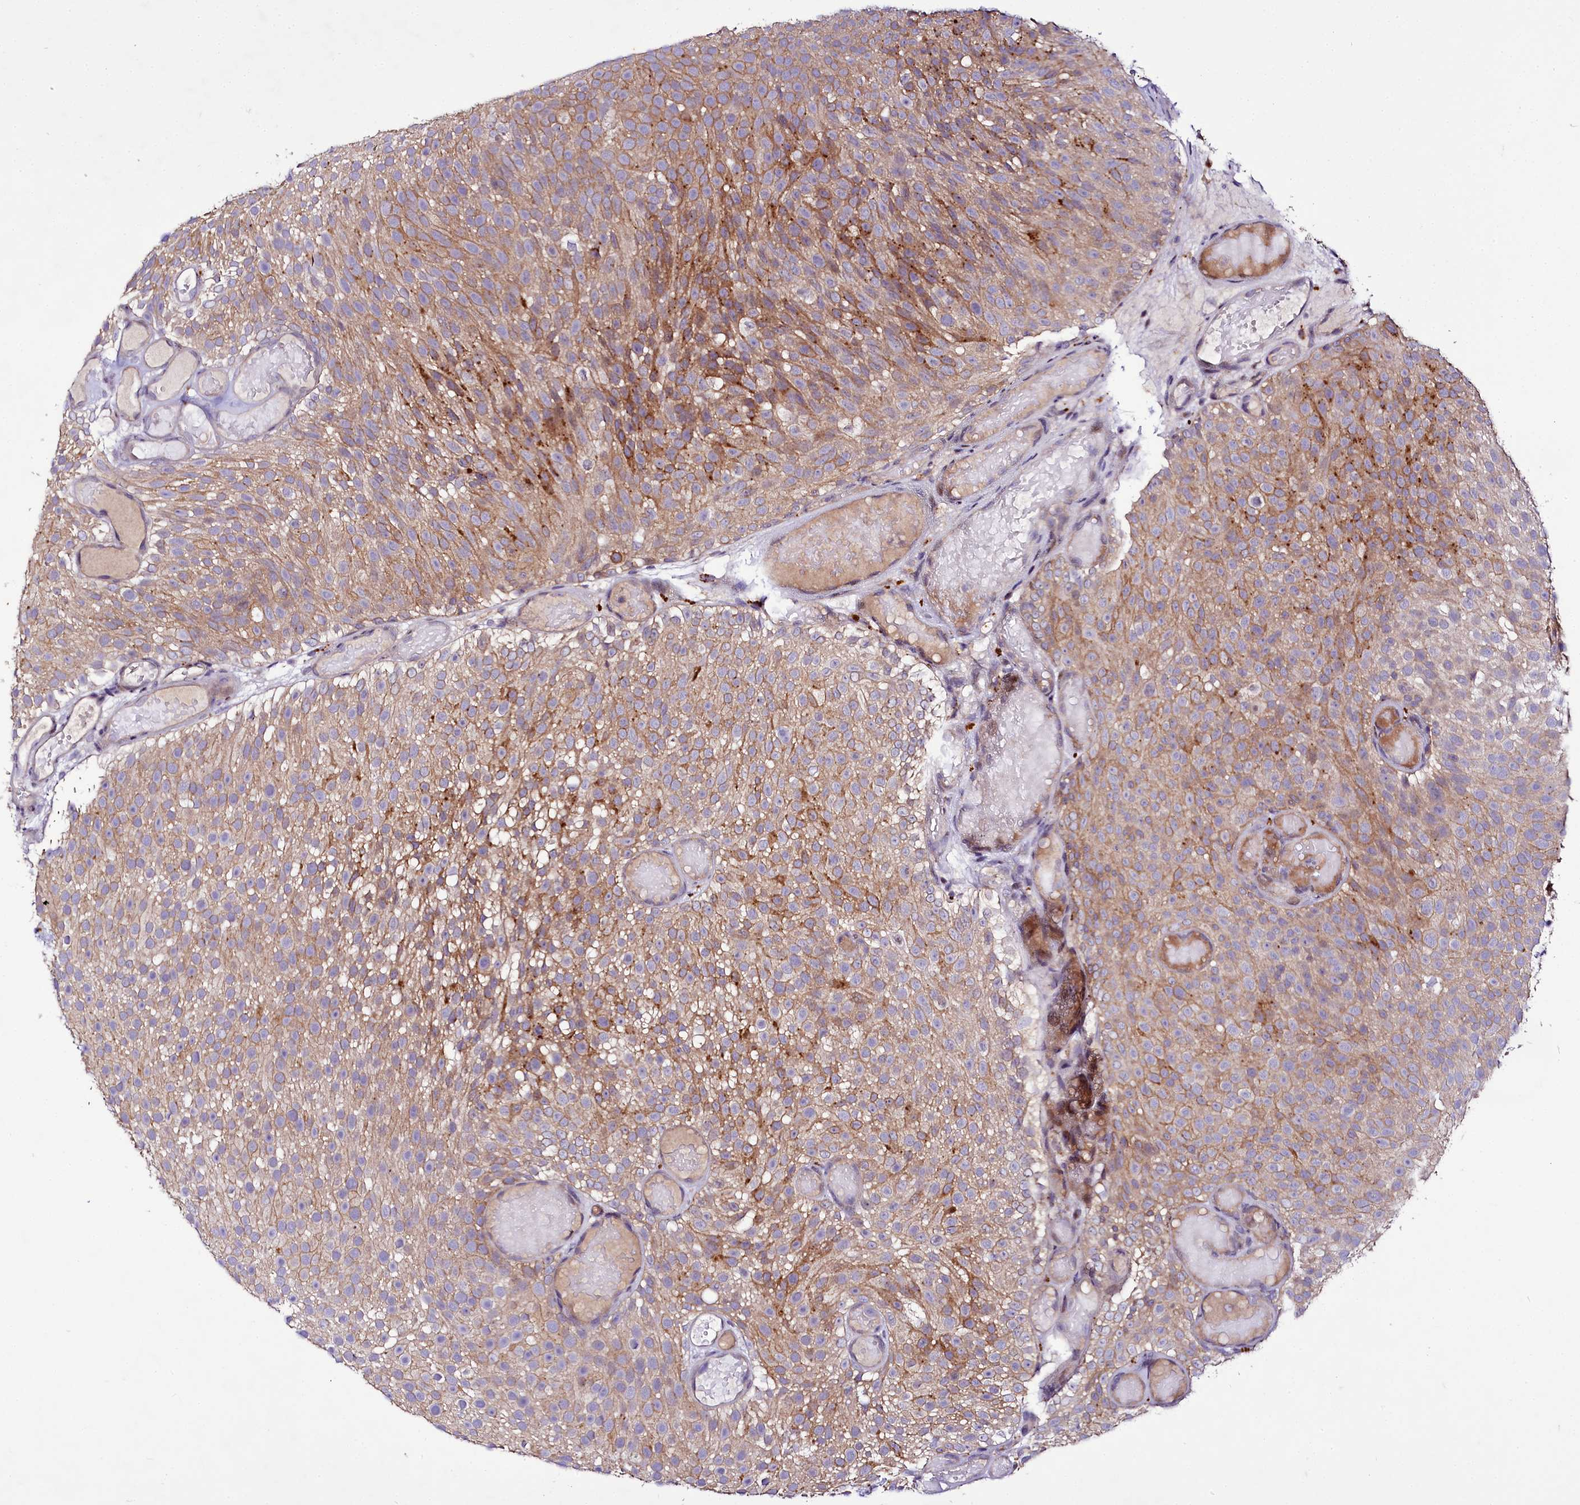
{"staining": {"intensity": "moderate", "quantity": ">75%", "location": "cytoplasmic/membranous"}, "tissue": "urothelial cancer", "cell_type": "Tumor cells", "image_type": "cancer", "snomed": [{"axis": "morphology", "description": "Urothelial carcinoma, Low grade"}, {"axis": "topography", "description": "Urinary bladder"}], "caption": "This micrograph demonstrates immunohistochemistry (IHC) staining of urothelial cancer, with medium moderate cytoplasmic/membranous positivity in about >75% of tumor cells.", "gene": "ZC3H12C", "patient": {"sex": "male", "age": 78}}